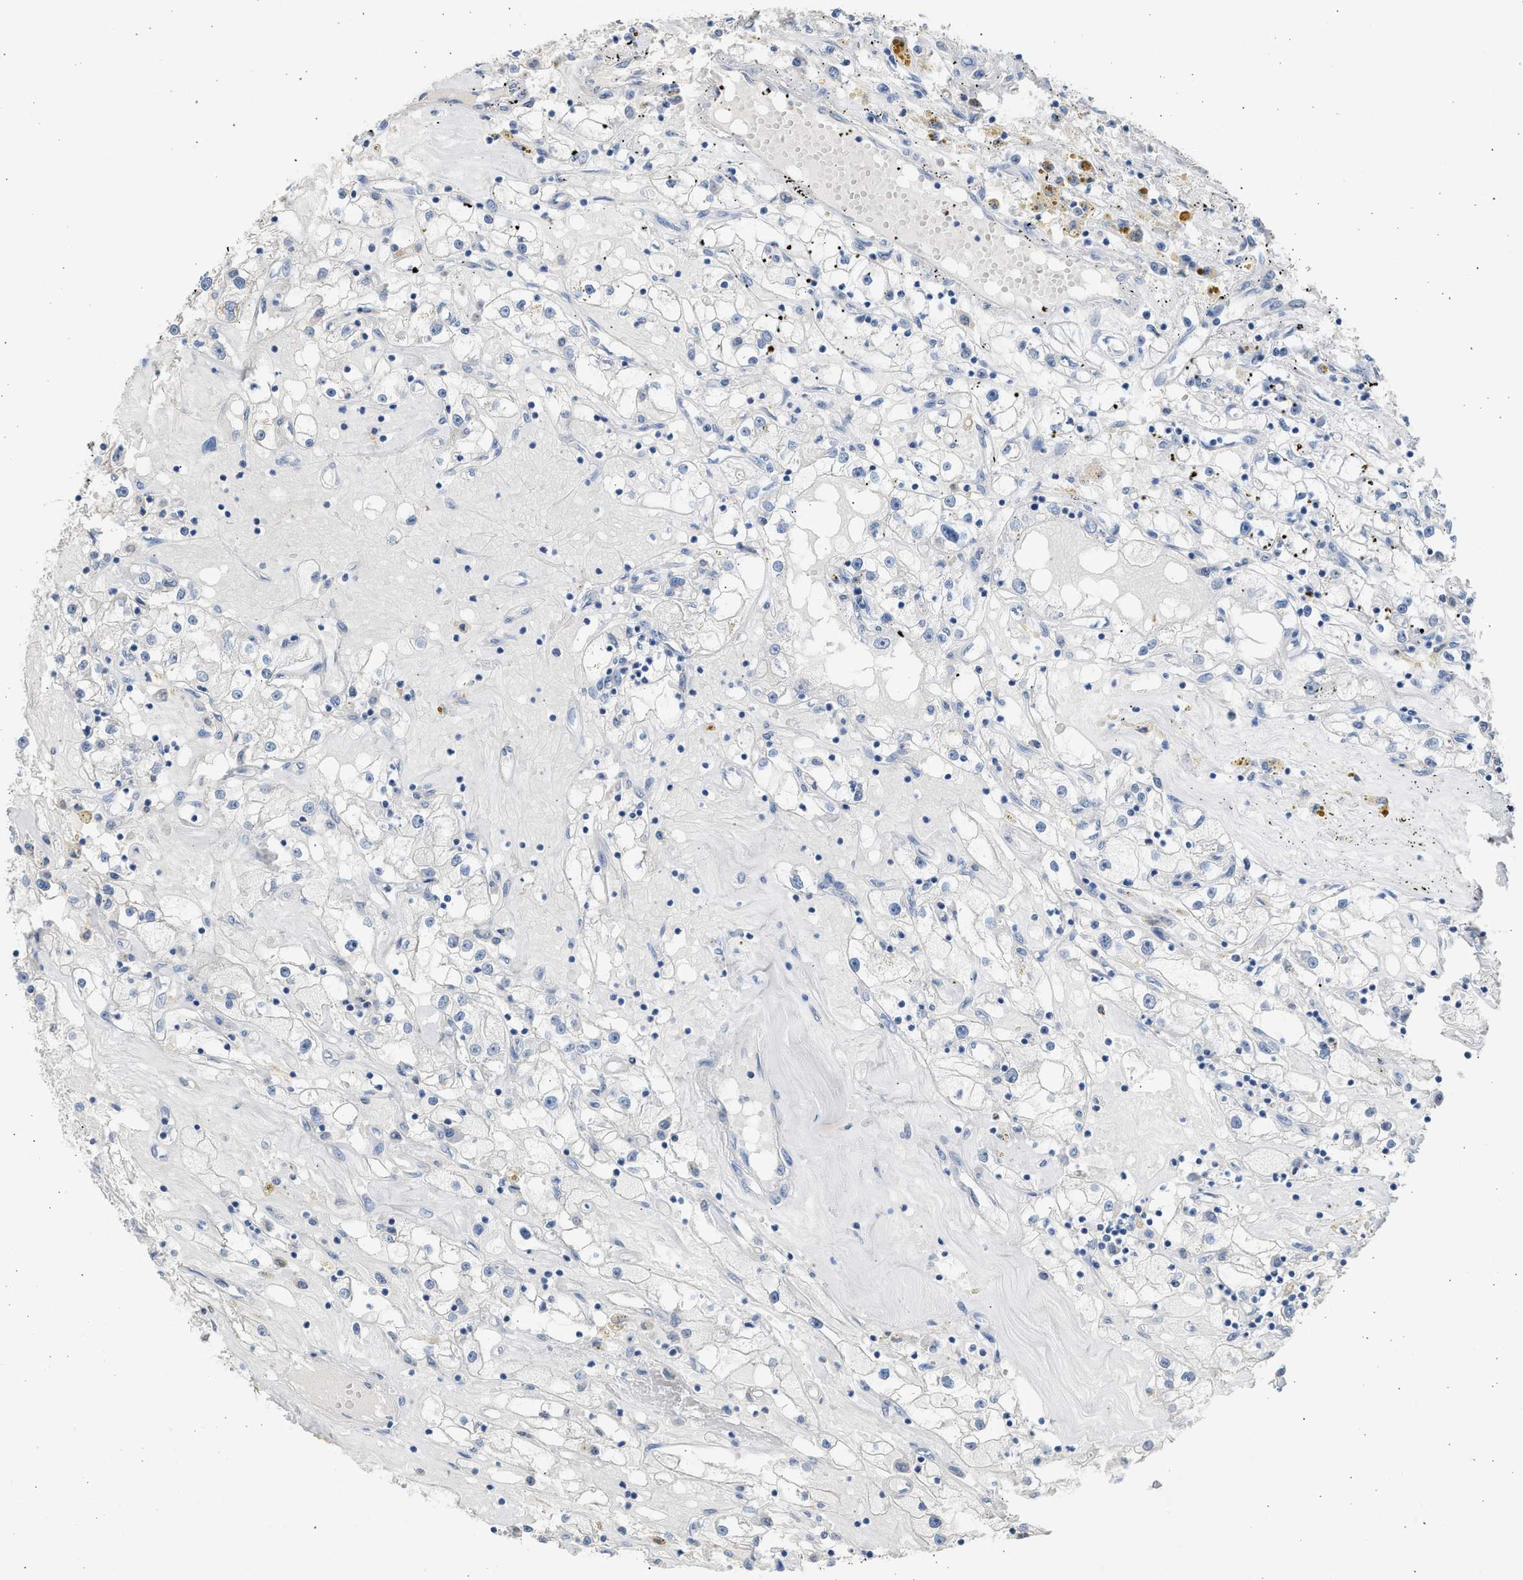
{"staining": {"intensity": "negative", "quantity": "none", "location": "none"}, "tissue": "renal cancer", "cell_type": "Tumor cells", "image_type": "cancer", "snomed": [{"axis": "morphology", "description": "Adenocarcinoma, NOS"}, {"axis": "topography", "description": "Kidney"}], "caption": "Immunohistochemical staining of renal cancer (adenocarcinoma) exhibits no significant staining in tumor cells.", "gene": "SULT2A1", "patient": {"sex": "male", "age": 56}}